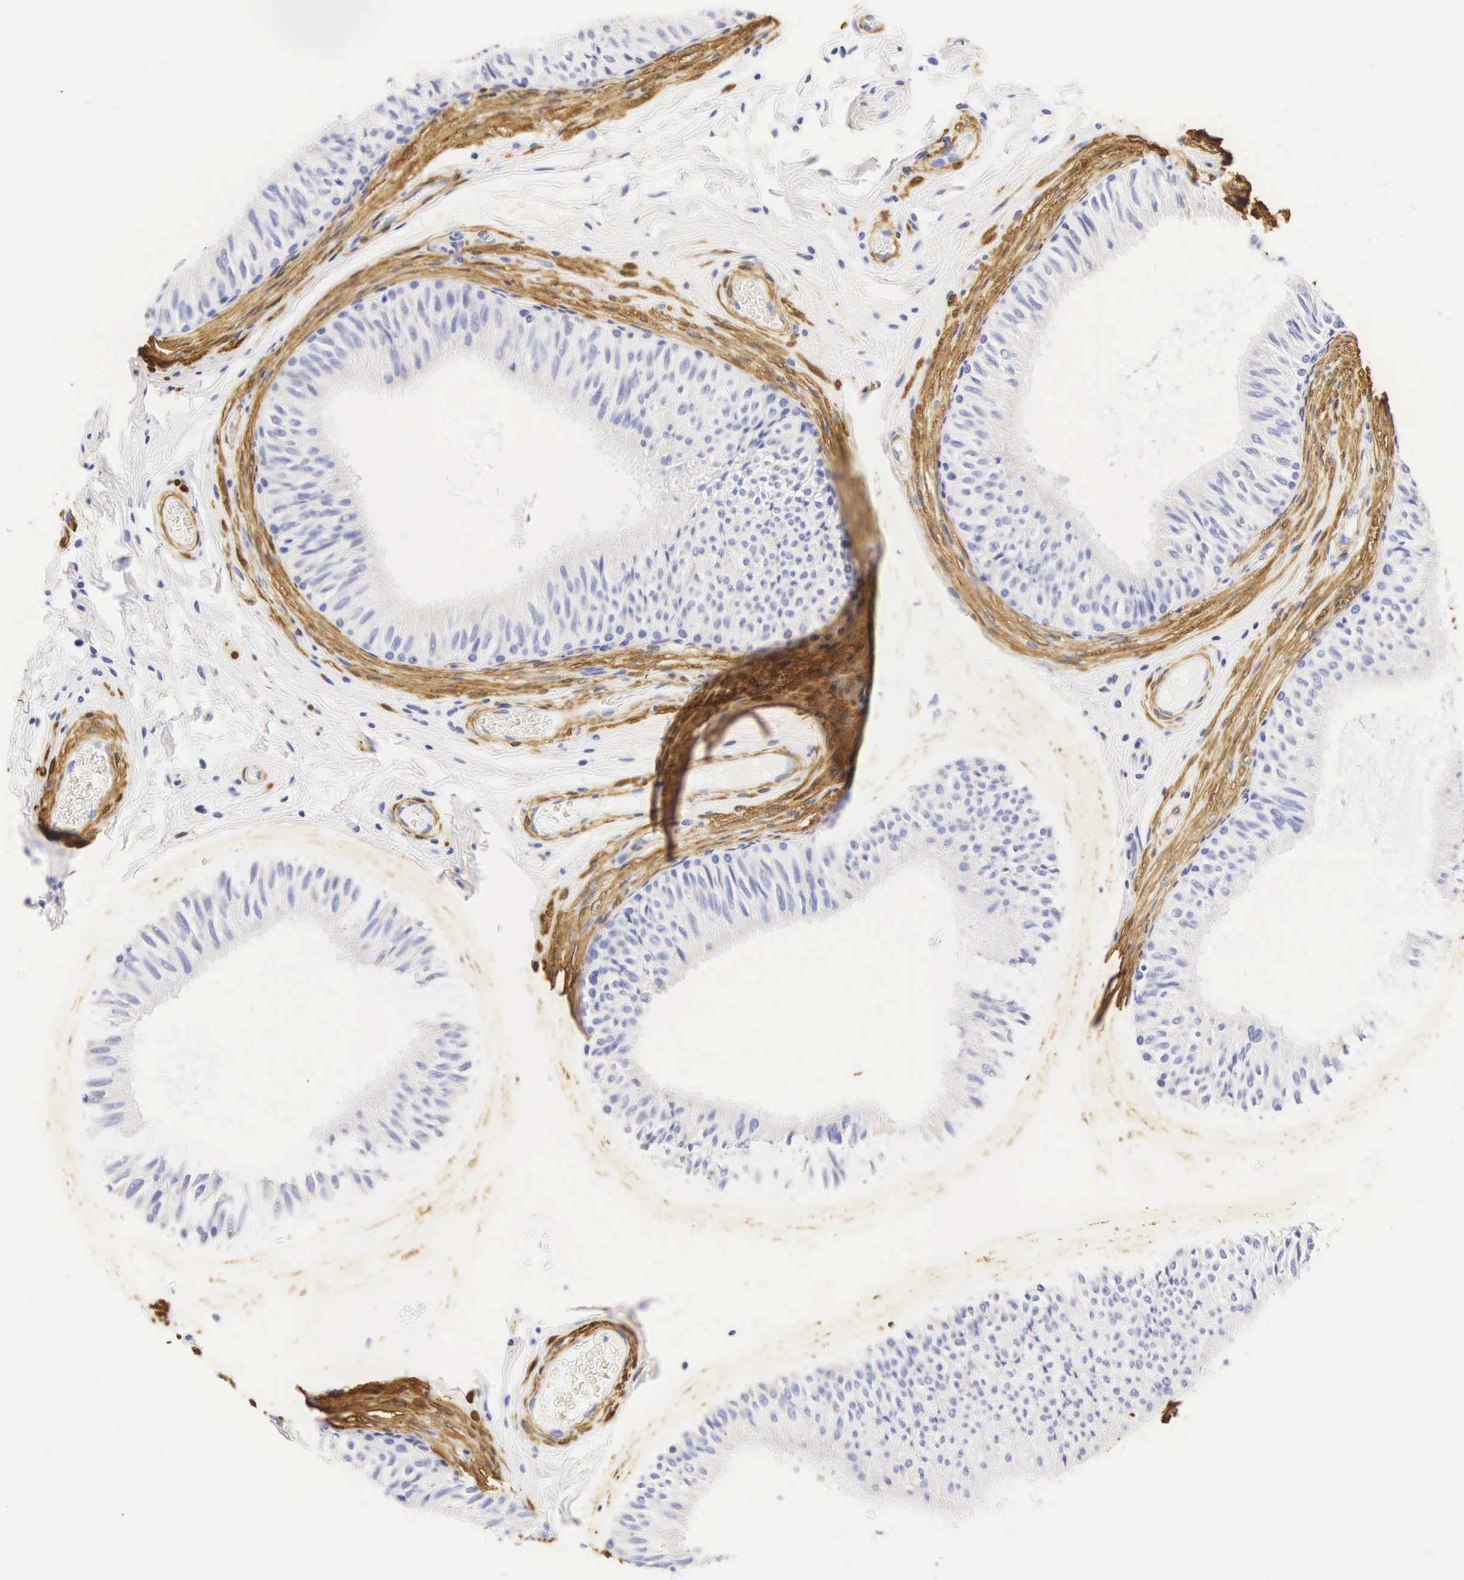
{"staining": {"intensity": "negative", "quantity": "none", "location": "none"}, "tissue": "epididymis", "cell_type": "Glandular cells", "image_type": "normal", "snomed": [{"axis": "morphology", "description": "Normal tissue, NOS"}, {"axis": "topography", "description": "Epididymis"}], "caption": "High power microscopy micrograph of an immunohistochemistry histopathology image of normal epididymis, revealing no significant positivity in glandular cells.", "gene": "CNN1", "patient": {"sex": "male", "age": 23}}